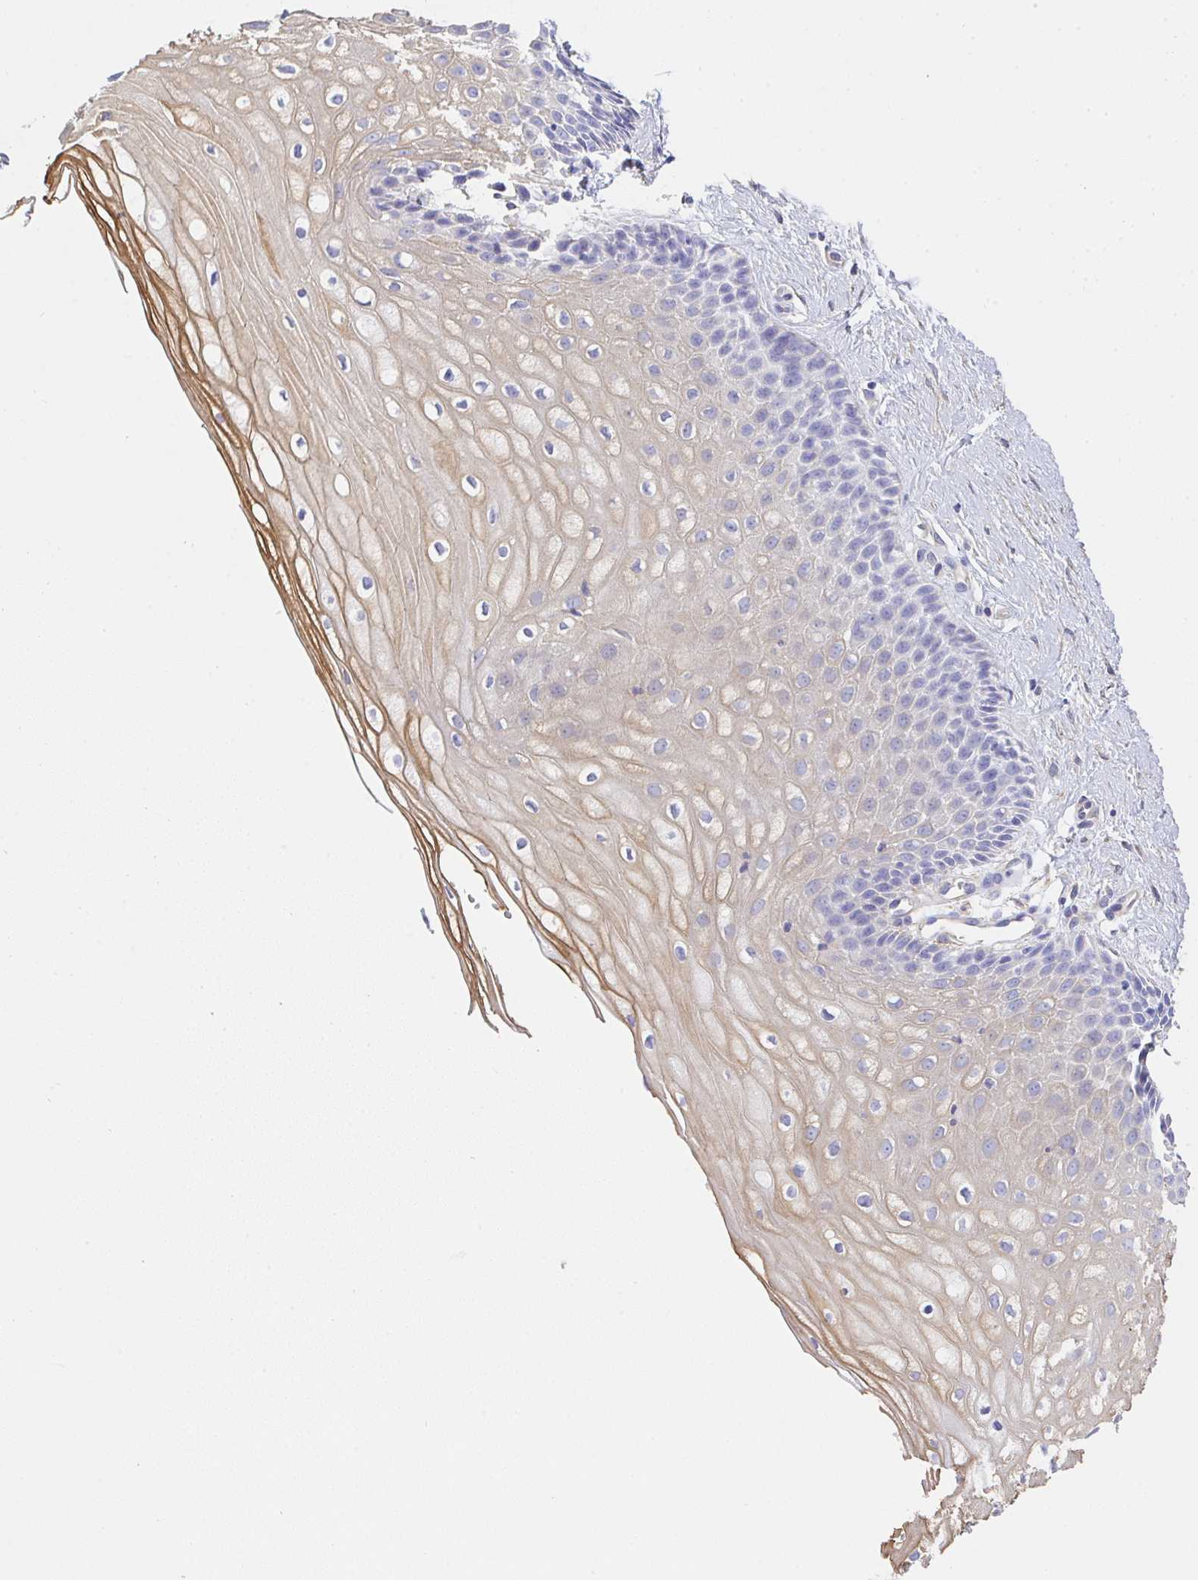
{"staining": {"intensity": "strong", "quantity": "<25%", "location": "cytoplasmic/membranous"}, "tissue": "cervix", "cell_type": "Glandular cells", "image_type": "normal", "snomed": [{"axis": "morphology", "description": "Normal tissue, NOS"}, {"axis": "topography", "description": "Cervix"}], "caption": "Immunohistochemical staining of normal cervix exhibits strong cytoplasmic/membranous protein positivity in approximately <25% of glandular cells.", "gene": "TNFAIP8", "patient": {"sex": "female", "age": 36}}